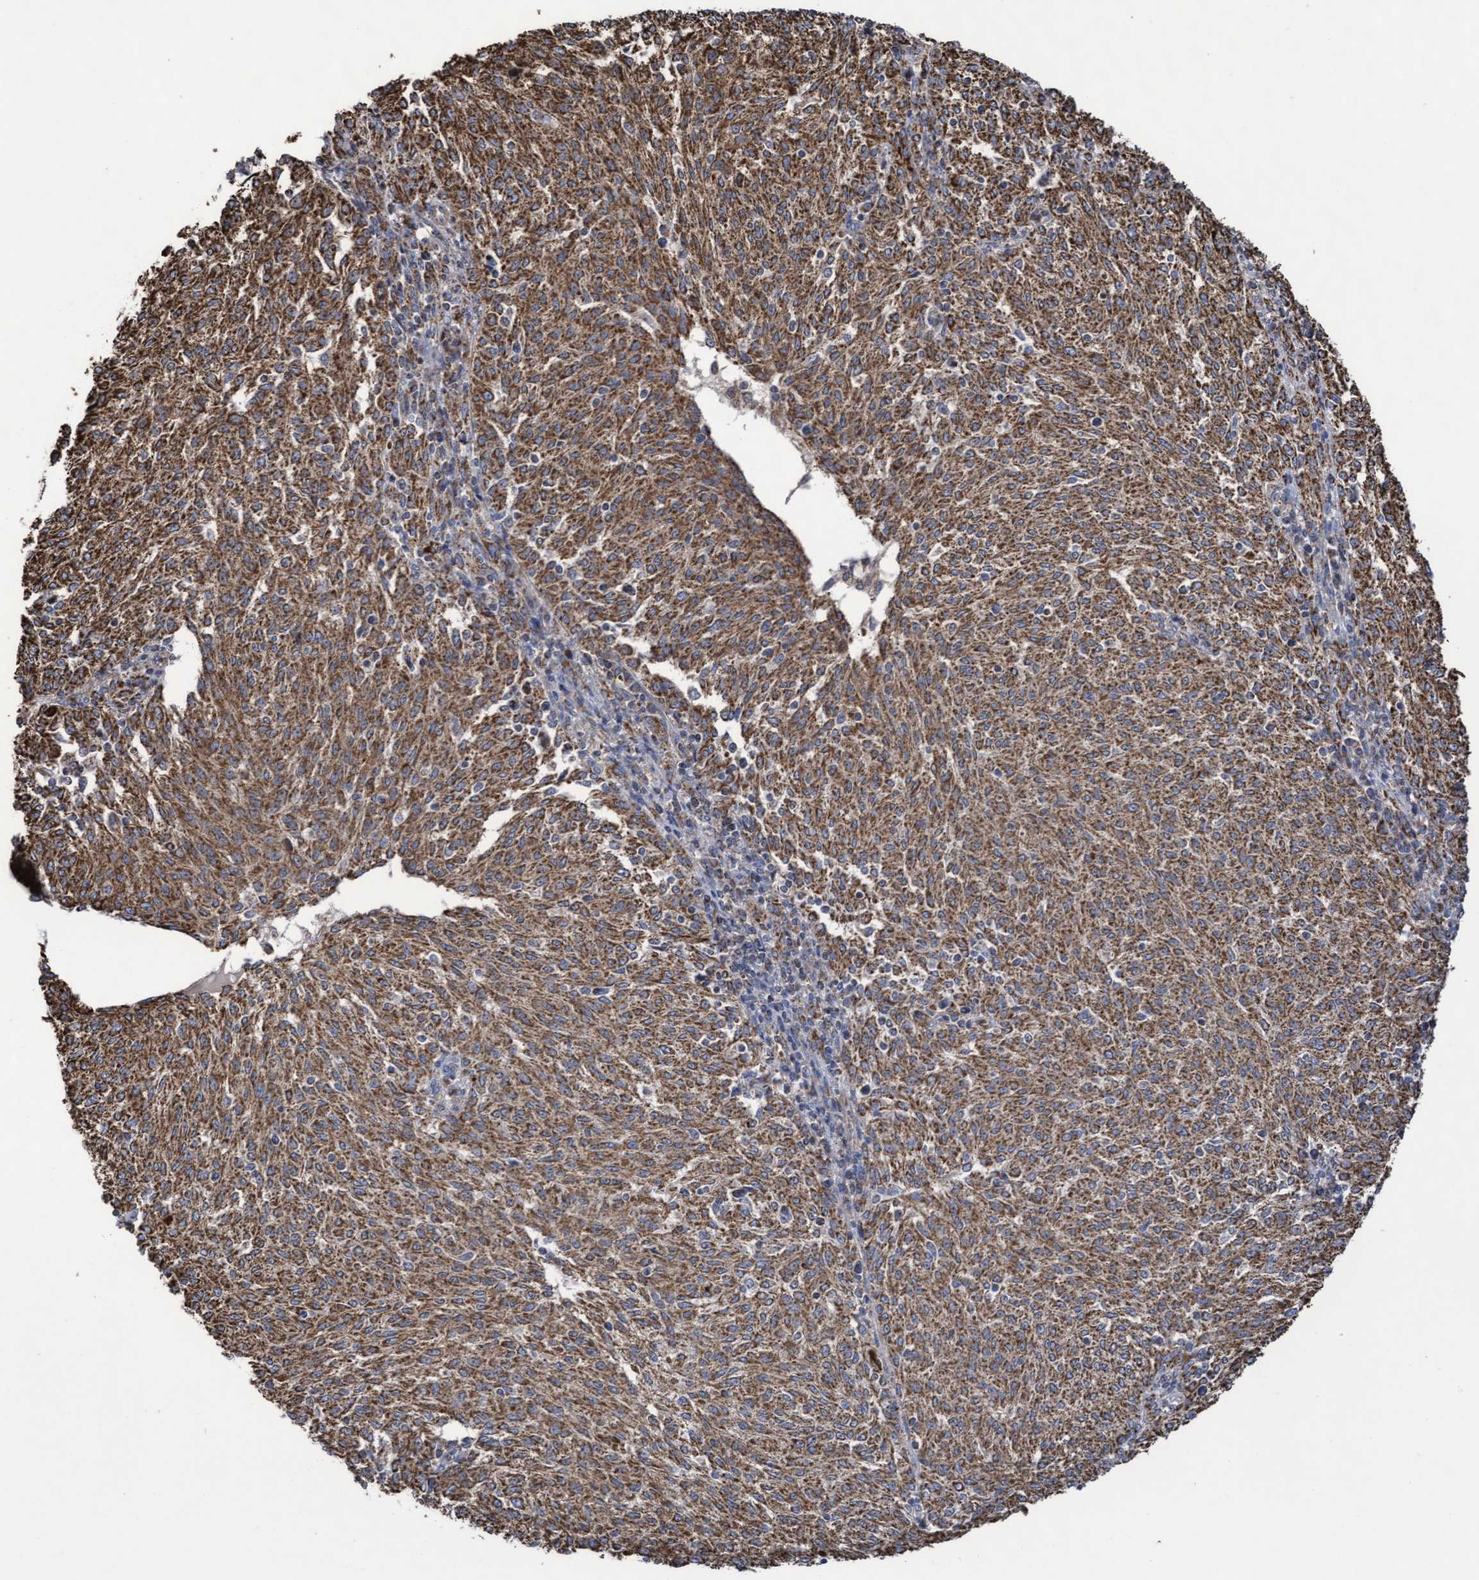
{"staining": {"intensity": "moderate", "quantity": ">75%", "location": "cytoplasmic/membranous"}, "tissue": "melanoma", "cell_type": "Tumor cells", "image_type": "cancer", "snomed": [{"axis": "morphology", "description": "Malignant melanoma, NOS"}, {"axis": "topography", "description": "Skin"}], "caption": "Malignant melanoma was stained to show a protein in brown. There is medium levels of moderate cytoplasmic/membranous positivity in approximately >75% of tumor cells.", "gene": "COBL", "patient": {"sex": "female", "age": 72}}